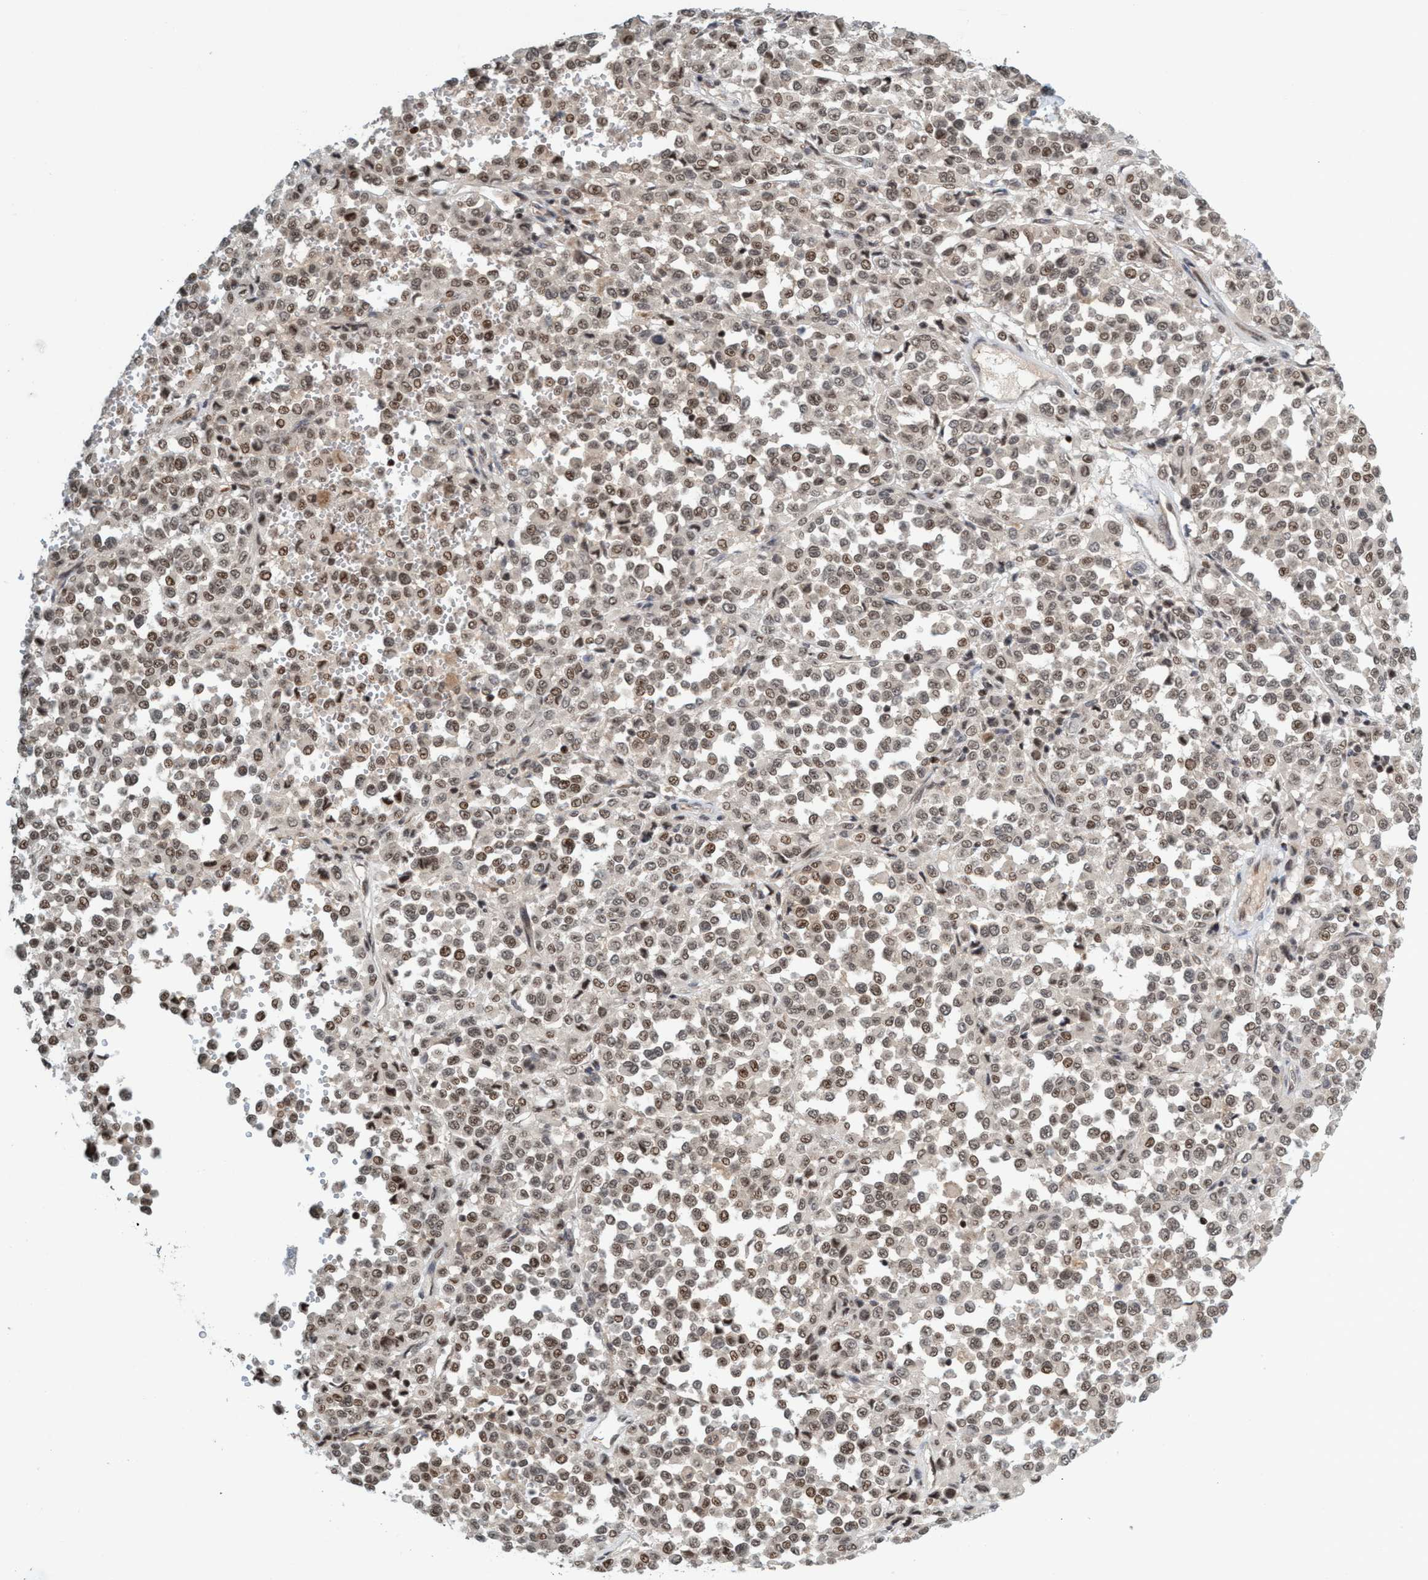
{"staining": {"intensity": "moderate", "quantity": ">75%", "location": "nuclear"}, "tissue": "melanoma", "cell_type": "Tumor cells", "image_type": "cancer", "snomed": [{"axis": "morphology", "description": "Malignant melanoma, Metastatic site"}, {"axis": "topography", "description": "Pancreas"}], "caption": "Brown immunohistochemical staining in human malignant melanoma (metastatic site) displays moderate nuclear positivity in about >75% of tumor cells.", "gene": "SMCR8", "patient": {"sex": "female", "age": 30}}